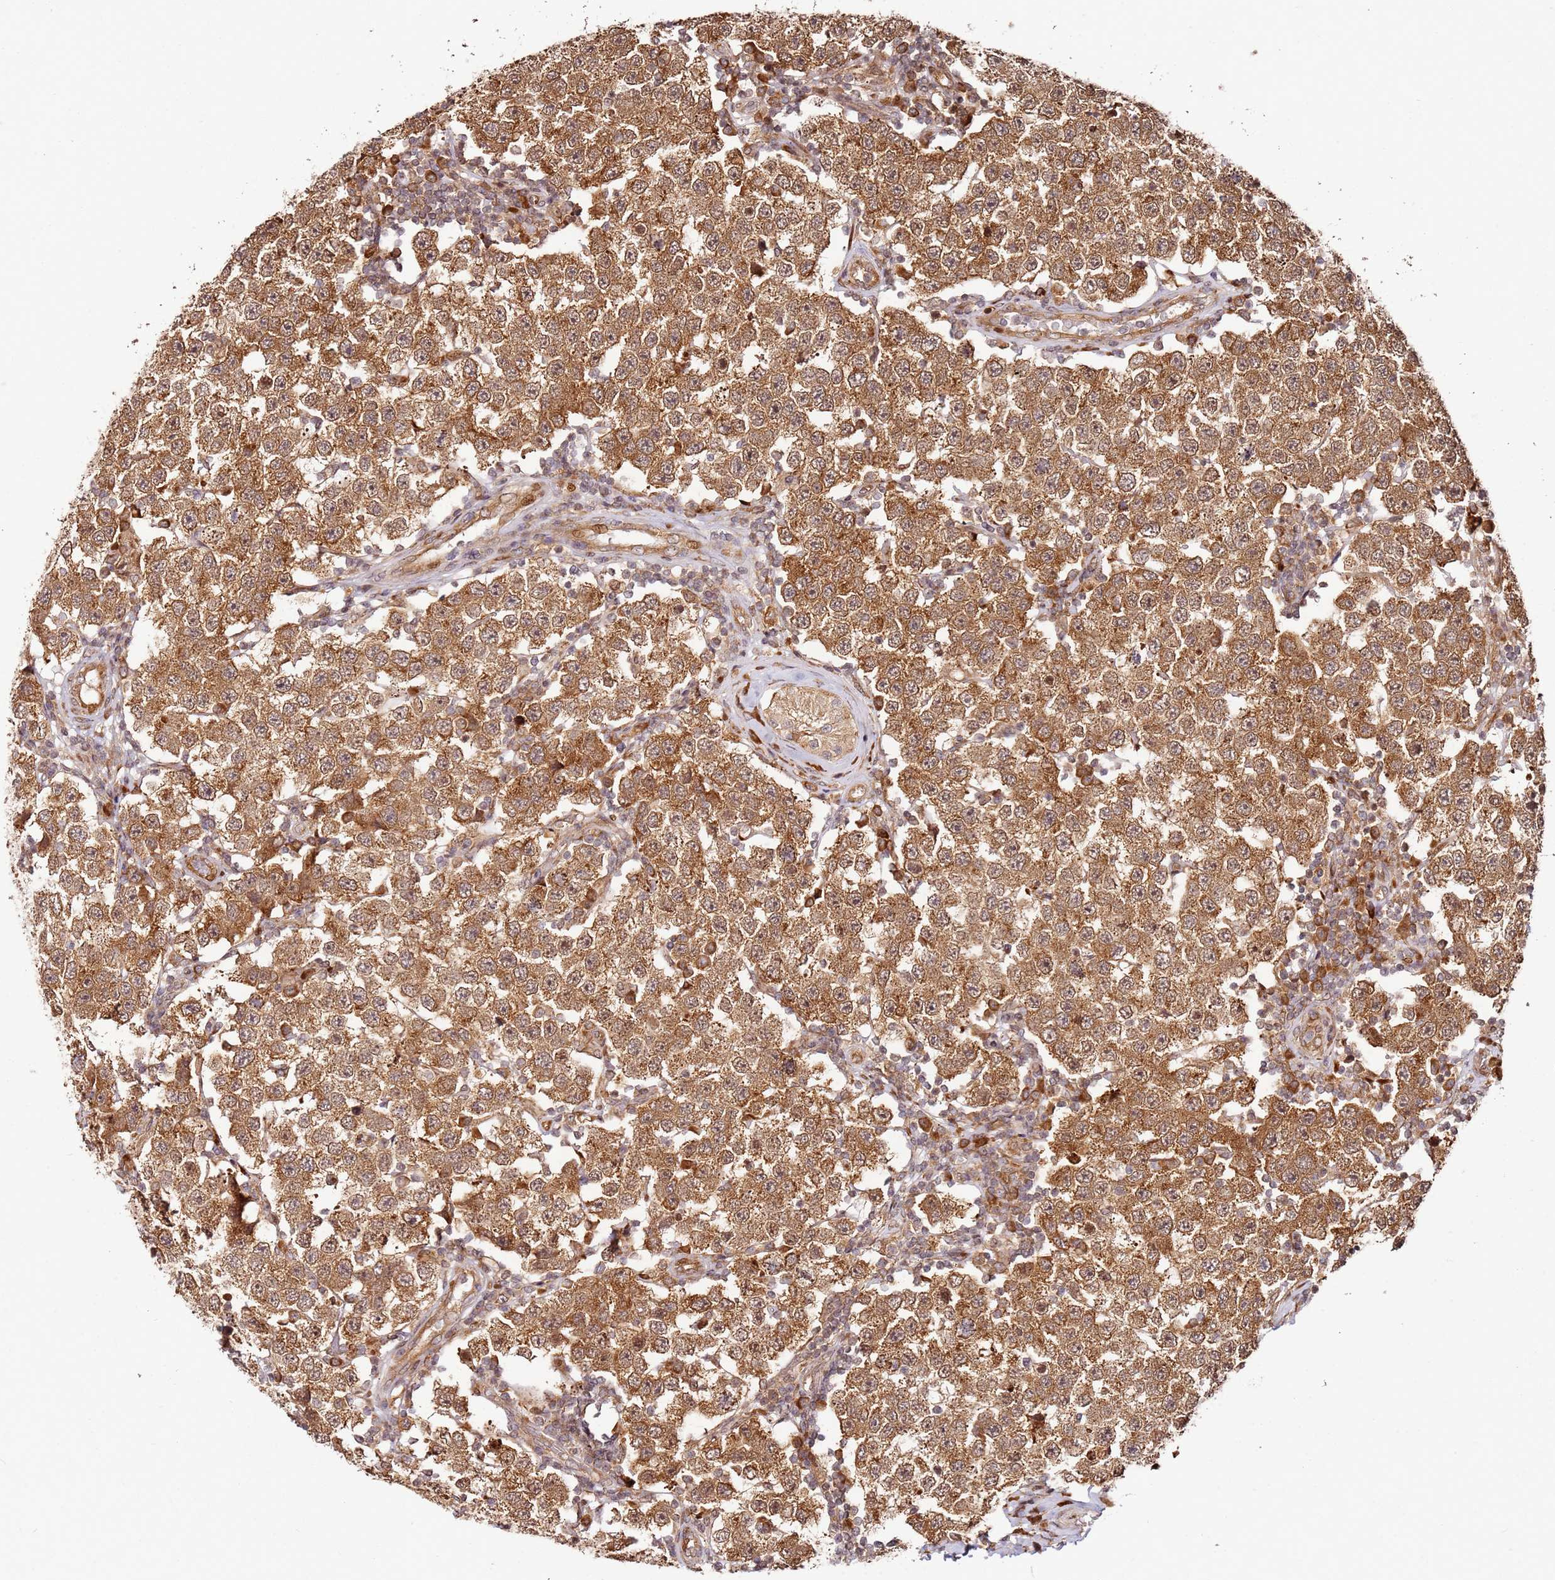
{"staining": {"intensity": "strong", "quantity": ">75%", "location": "cytoplasmic/membranous"}, "tissue": "testis cancer", "cell_type": "Tumor cells", "image_type": "cancer", "snomed": [{"axis": "morphology", "description": "Seminoma, NOS"}, {"axis": "topography", "description": "Testis"}], "caption": "Protein staining by IHC shows strong cytoplasmic/membranous positivity in approximately >75% of tumor cells in testis seminoma. The protein is shown in brown color, while the nuclei are stained blue.", "gene": "RPS3A", "patient": {"sex": "male", "age": 34}}